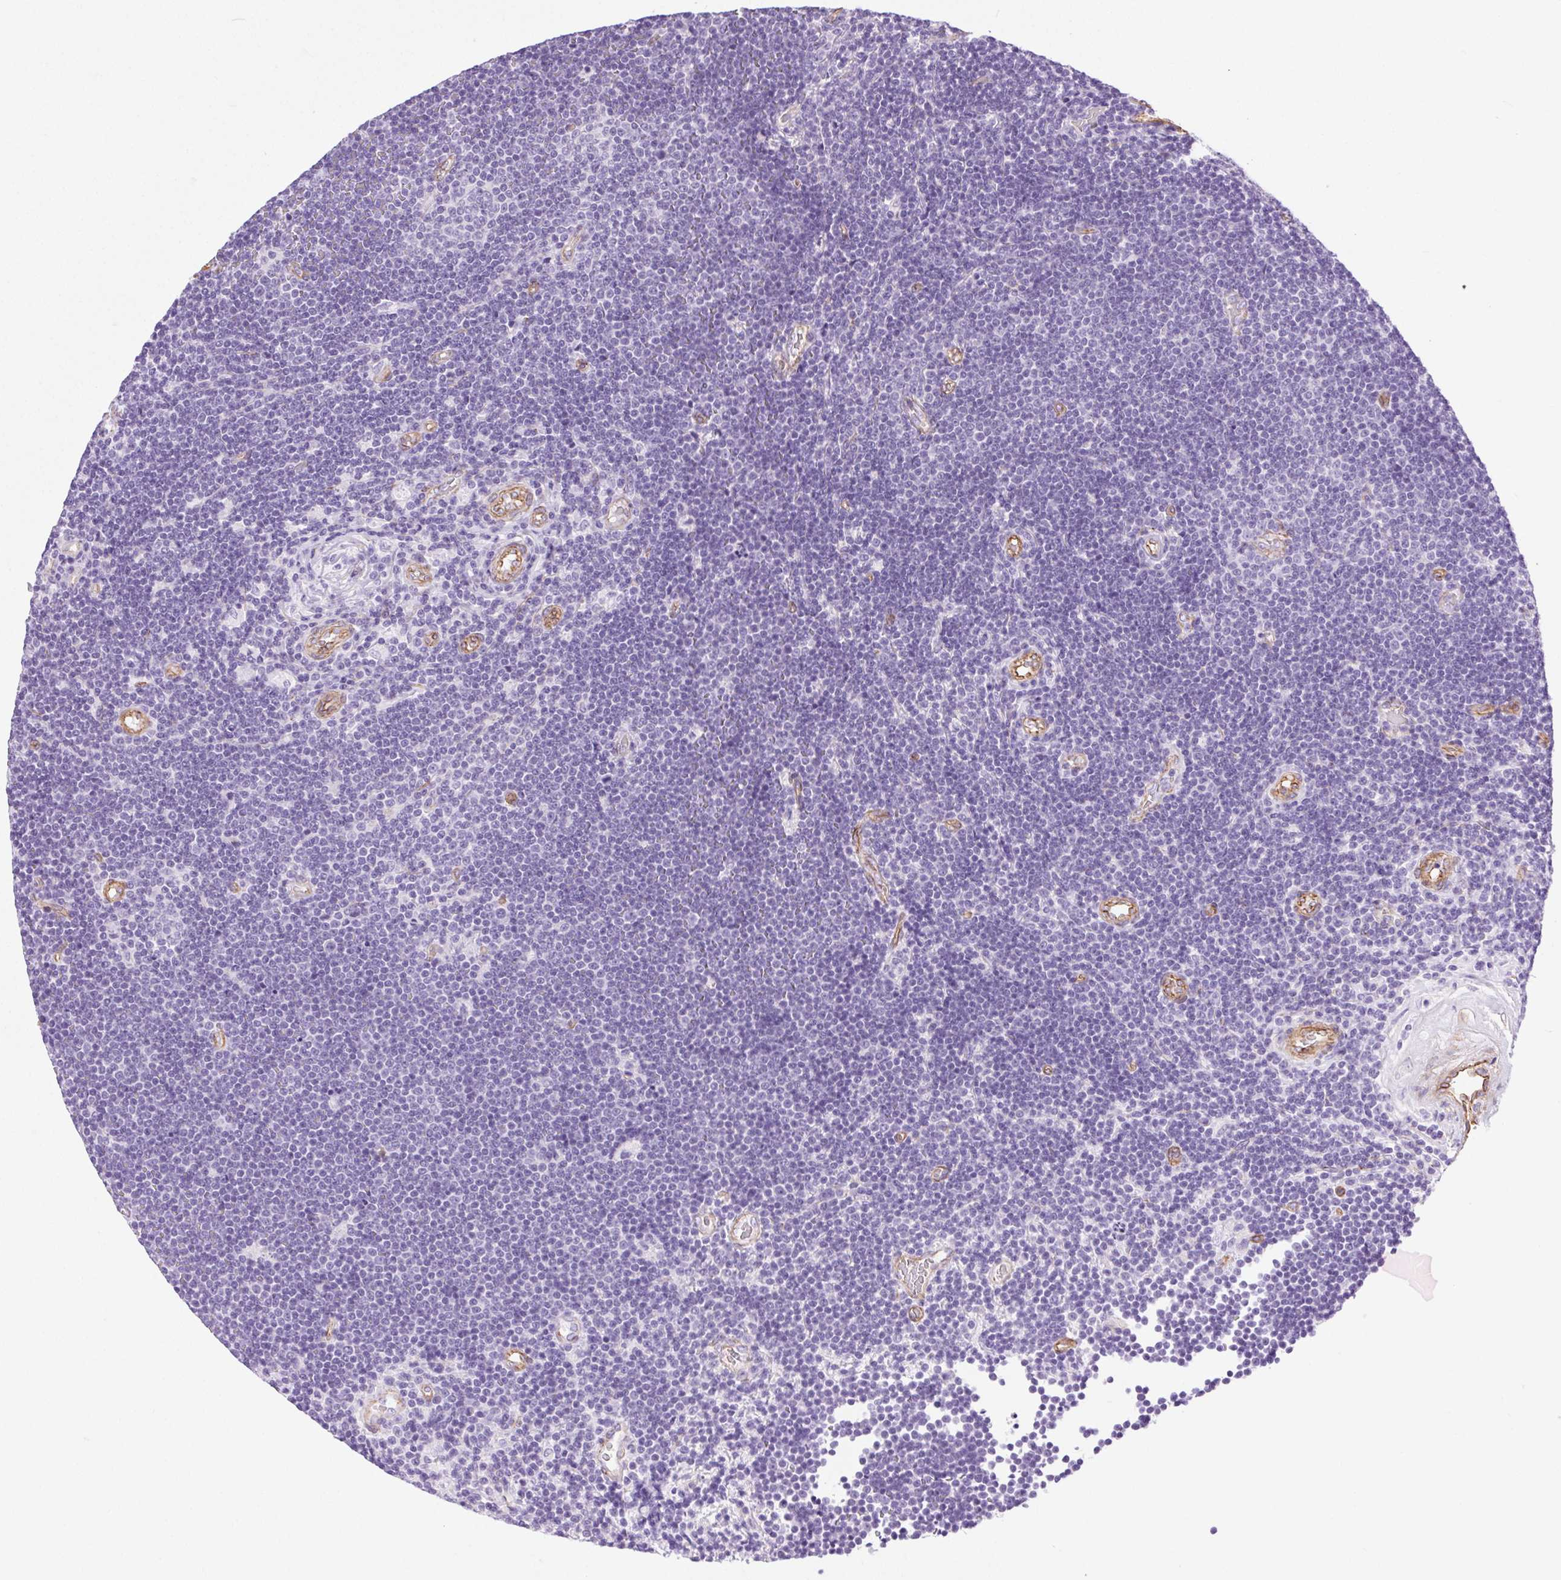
{"staining": {"intensity": "negative", "quantity": "none", "location": "none"}, "tissue": "lymphoma", "cell_type": "Tumor cells", "image_type": "cancer", "snomed": [{"axis": "morphology", "description": "Malignant lymphoma, non-Hodgkin's type, Low grade"}, {"axis": "topography", "description": "Brain"}], "caption": "A histopathology image of lymphoma stained for a protein reveals no brown staining in tumor cells.", "gene": "SHCBP1L", "patient": {"sex": "female", "age": 66}}